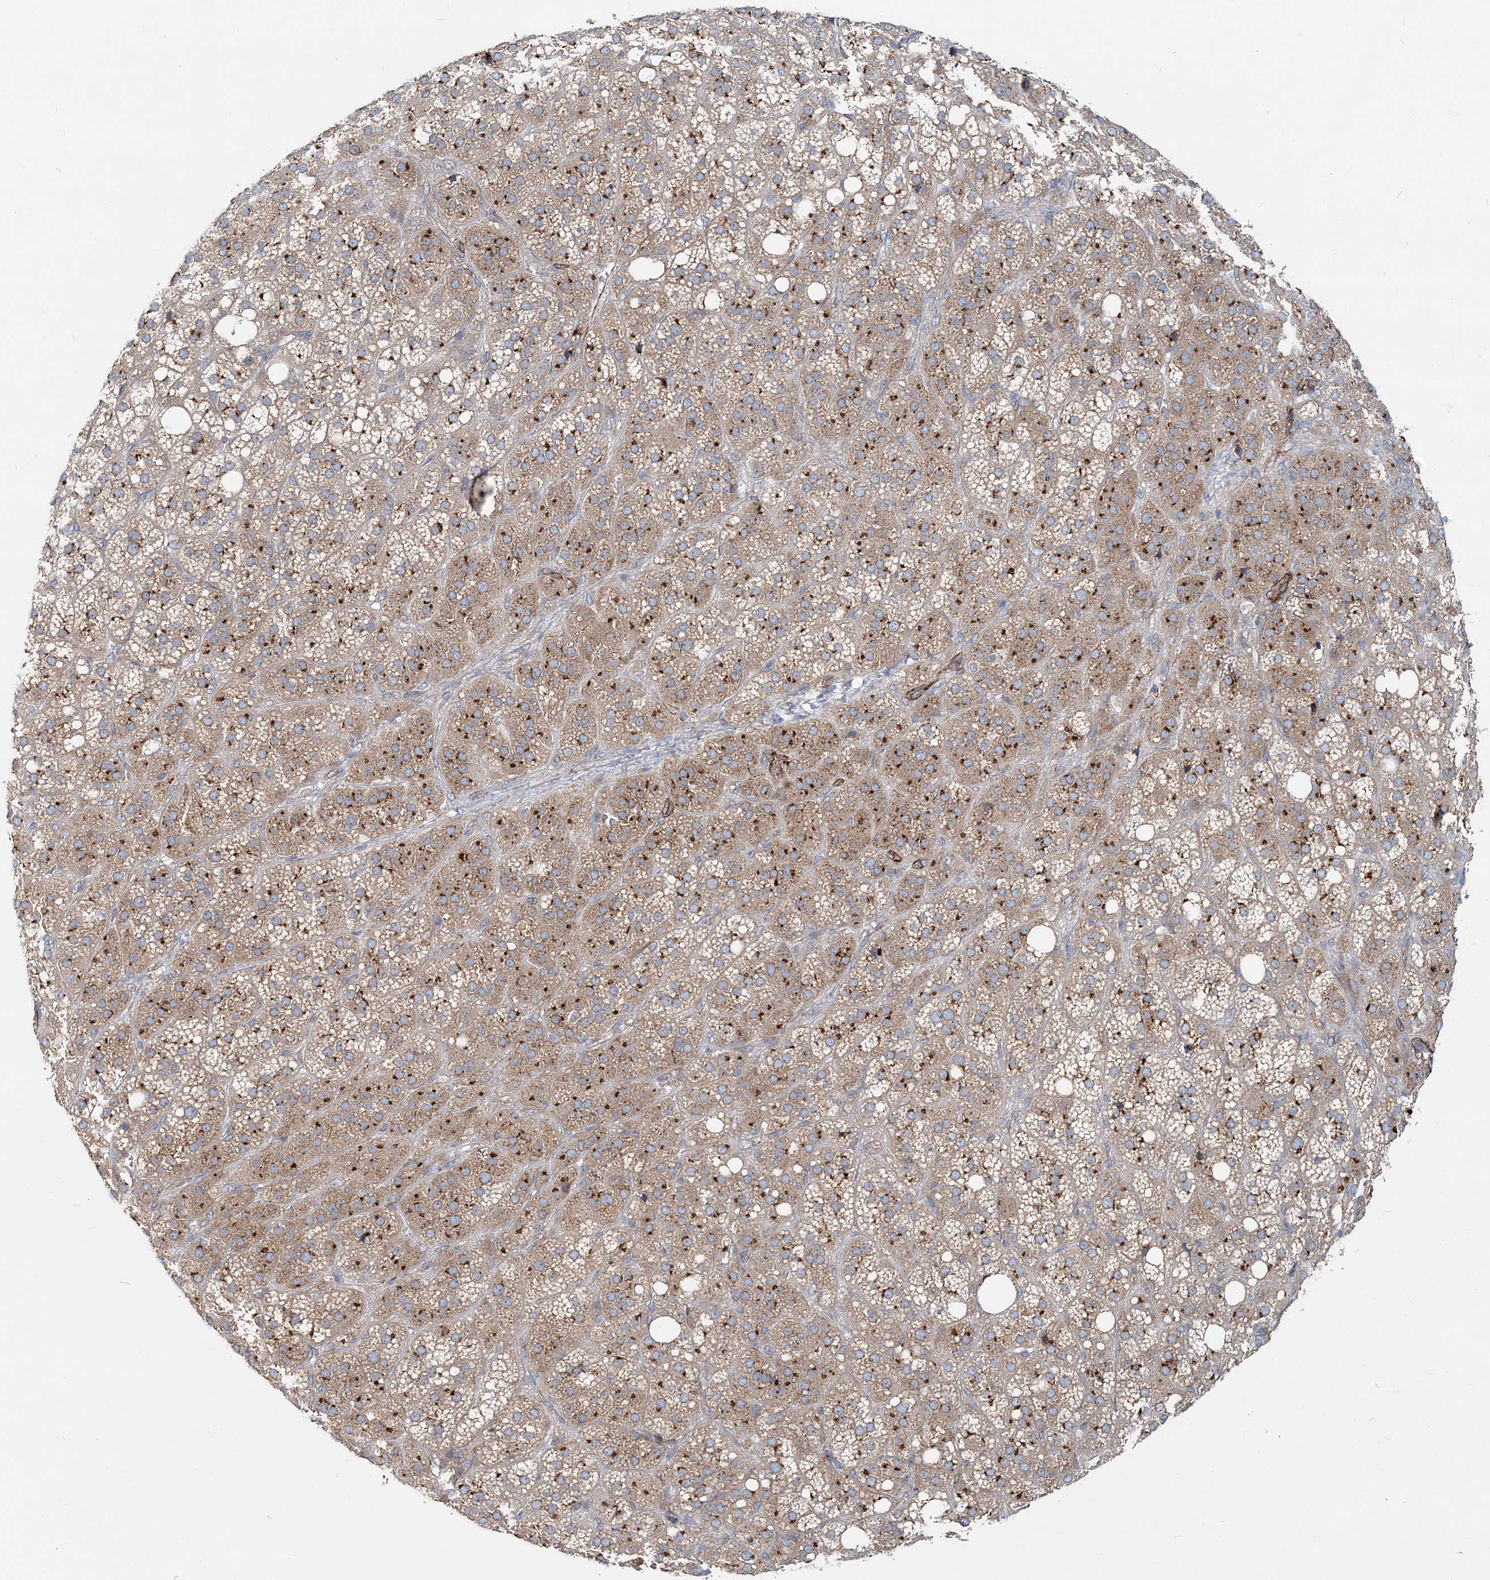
{"staining": {"intensity": "strong", "quantity": "25%-75%", "location": "cytoplasmic/membranous"}, "tissue": "adrenal gland", "cell_type": "Glandular cells", "image_type": "normal", "snomed": [{"axis": "morphology", "description": "Normal tissue, NOS"}, {"axis": "topography", "description": "Adrenal gland"}], "caption": "Immunohistochemical staining of normal adrenal gland demonstrates high levels of strong cytoplasmic/membranous expression in about 25%-75% of glandular cells. Ihc stains the protein of interest in brown and the nuclei are stained blue.", "gene": "NBAS", "patient": {"sex": "female", "age": 59}}